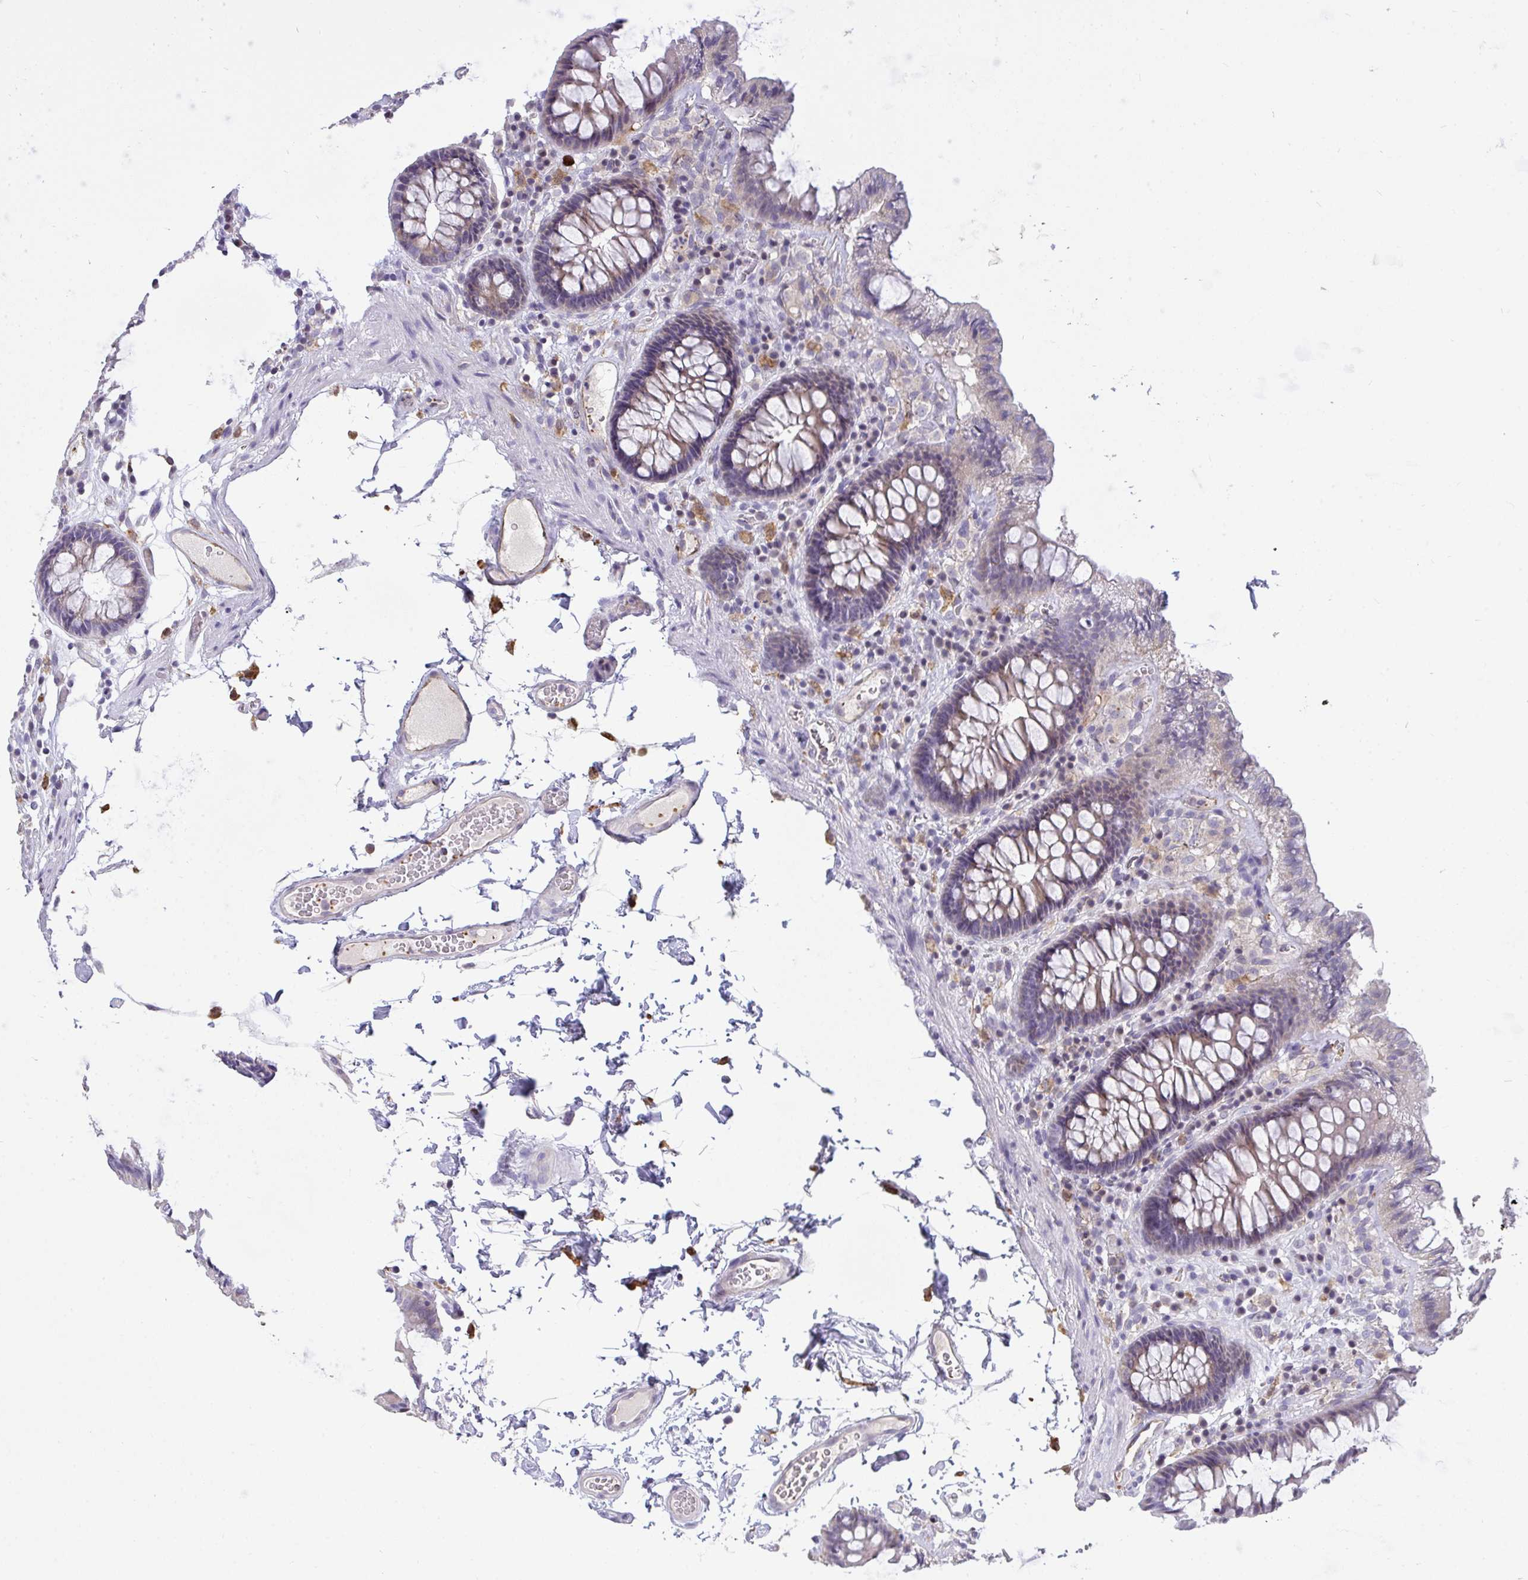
{"staining": {"intensity": "moderate", "quantity": "25%-75%", "location": "cytoplasmic/membranous"}, "tissue": "colon", "cell_type": "Endothelial cells", "image_type": "normal", "snomed": [{"axis": "morphology", "description": "Normal tissue, NOS"}, {"axis": "topography", "description": "Colon"}, {"axis": "topography", "description": "Peripheral nerve tissue"}], "caption": "Colon was stained to show a protein in brown. There is medium levels of moderate cytoplasmic/membranous positivity in about 25%-75% of endothelial cells. (Brightfield microscopy of DAB IHC at high magnification).", "gene": "SEMA6B", "patient": {"sex": "male", "age": 84}}